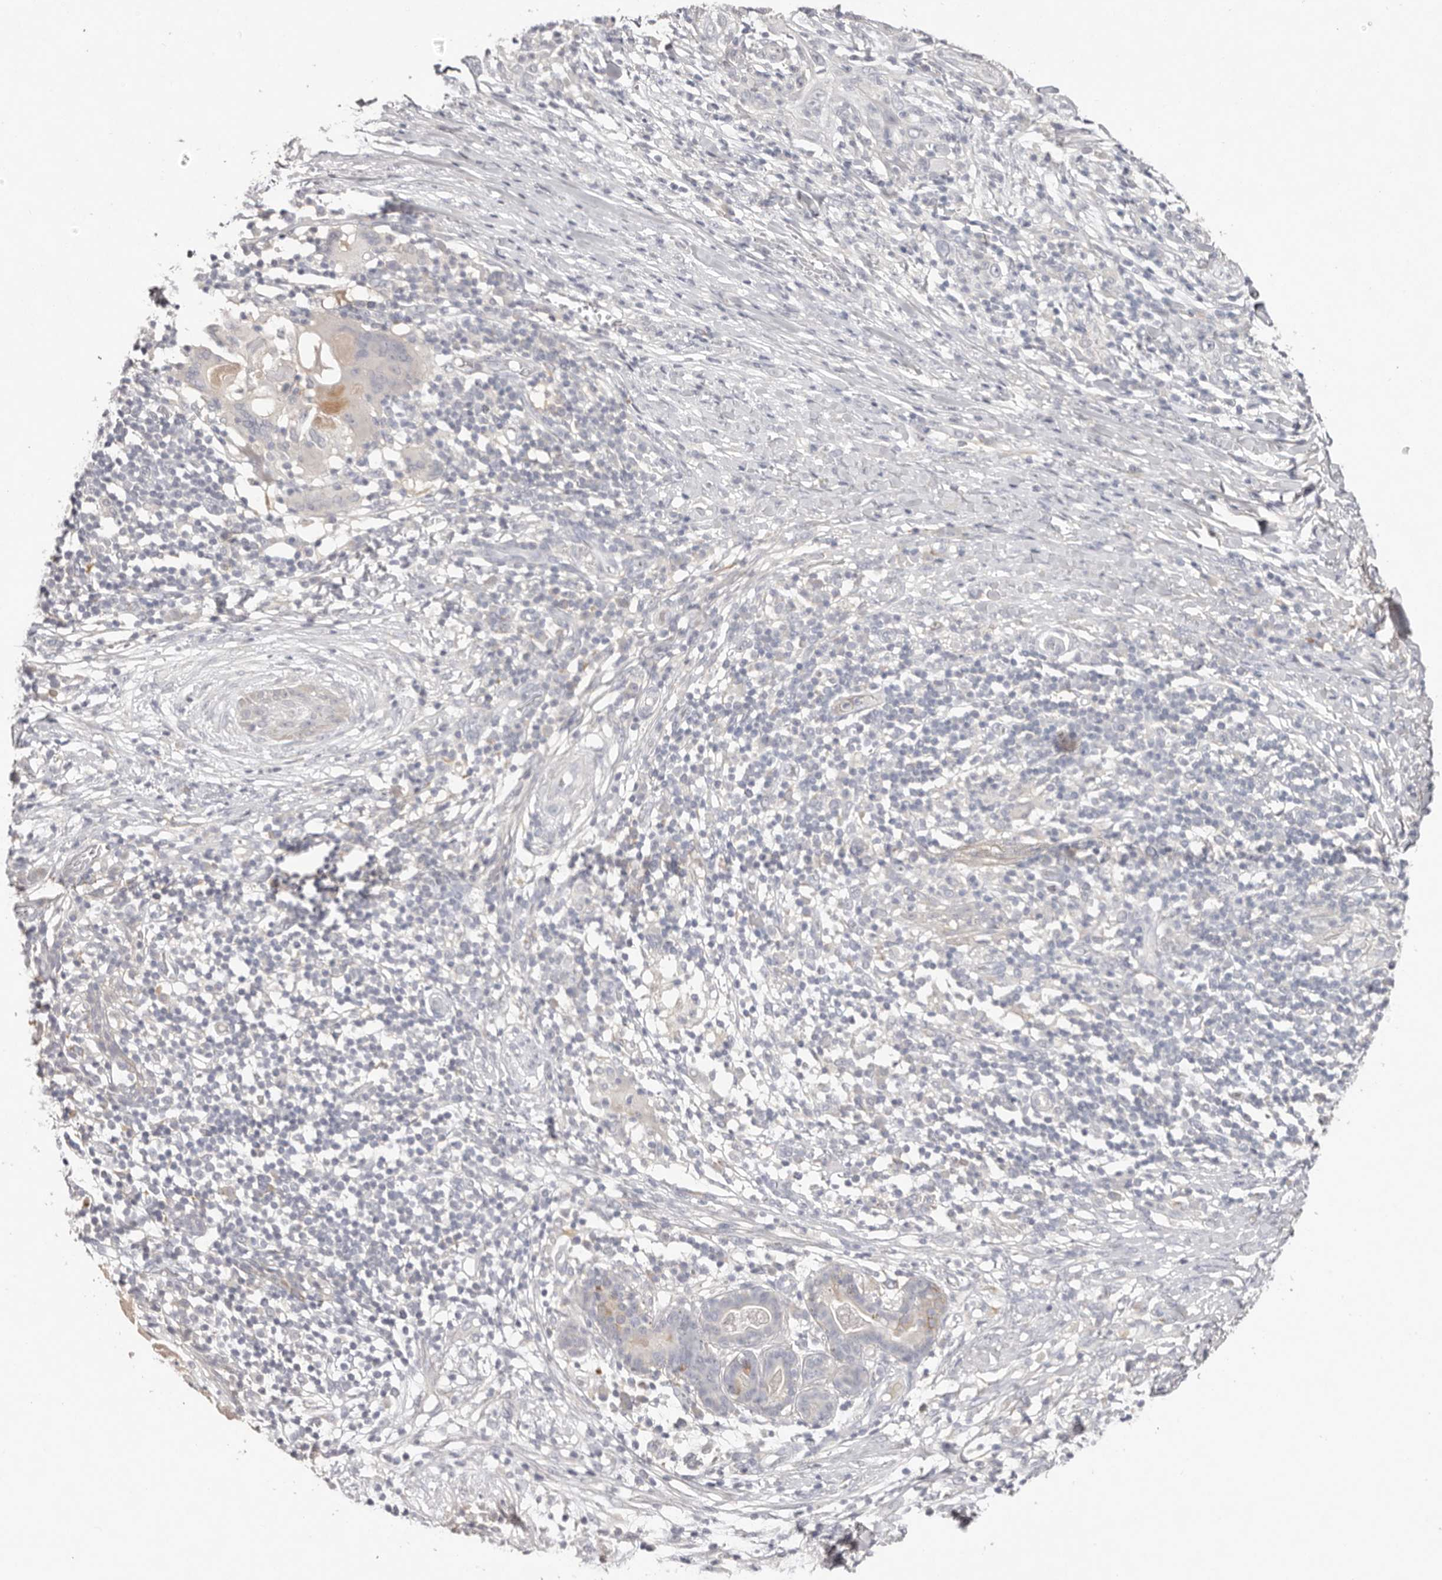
{"staining": {"intensity": "negative", "quantity": "none", "location": "none"}, "tissue": "skin cancer", "cell_type": "Tumor cells", "image_type": "cancer", "snomed": [{"axis": "morphology", "description": "Squamous cell carcinoma, NOS"}, {"axis": "topography", "description": "Skin"}], "caption": "The image demonstrates no staining of tumor cells in skin squamous cell carcinoma. (Immunohistochemistry (ihc), brightfield microscopy, high magnification).", "gene": "SCUBE2", "patient": {"sex": "female", "age": 88}}